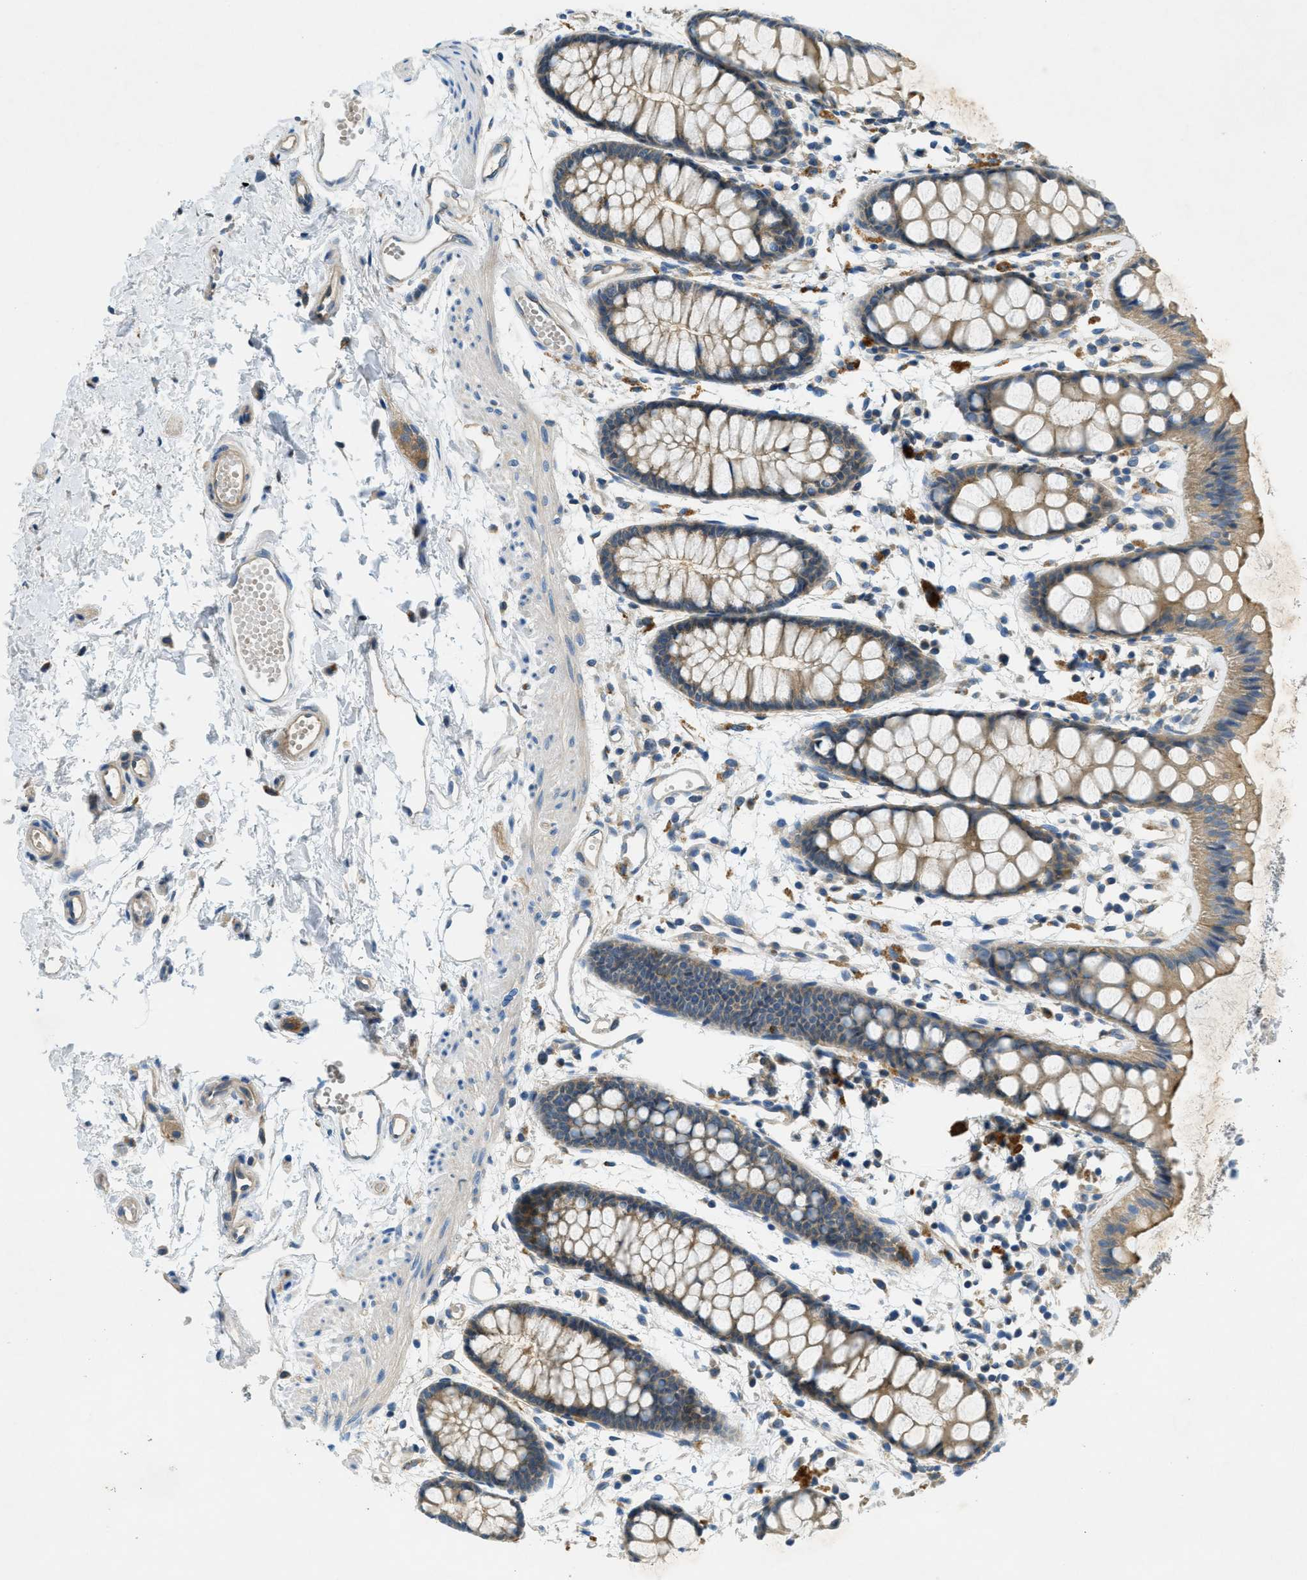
{"staining": {"intensity": "moderate", "quantity": ">75%", "location": "cytoplasmic/membranous"}, "tissue": "rectum", "cell_type": "Glandular cells", "image_type": "normal", "snomed": [{"axis": "morphology", "description": "Normal tissue, NOS"}, {"axis": "topography", "description": "Rectum"}], "caption": "Protein staining exhibits moderate cytoplasmic/membranous positivity in about >75% of glandular cells in normal rectum. Using DAB (3,3'-diaminobenzidine) (brown) and hematoxylin (blue) stains, captured at high magnification using brightfield microscopy.", "gene": "RIPK2", "patient": {"sex": "female", "age": 66}}